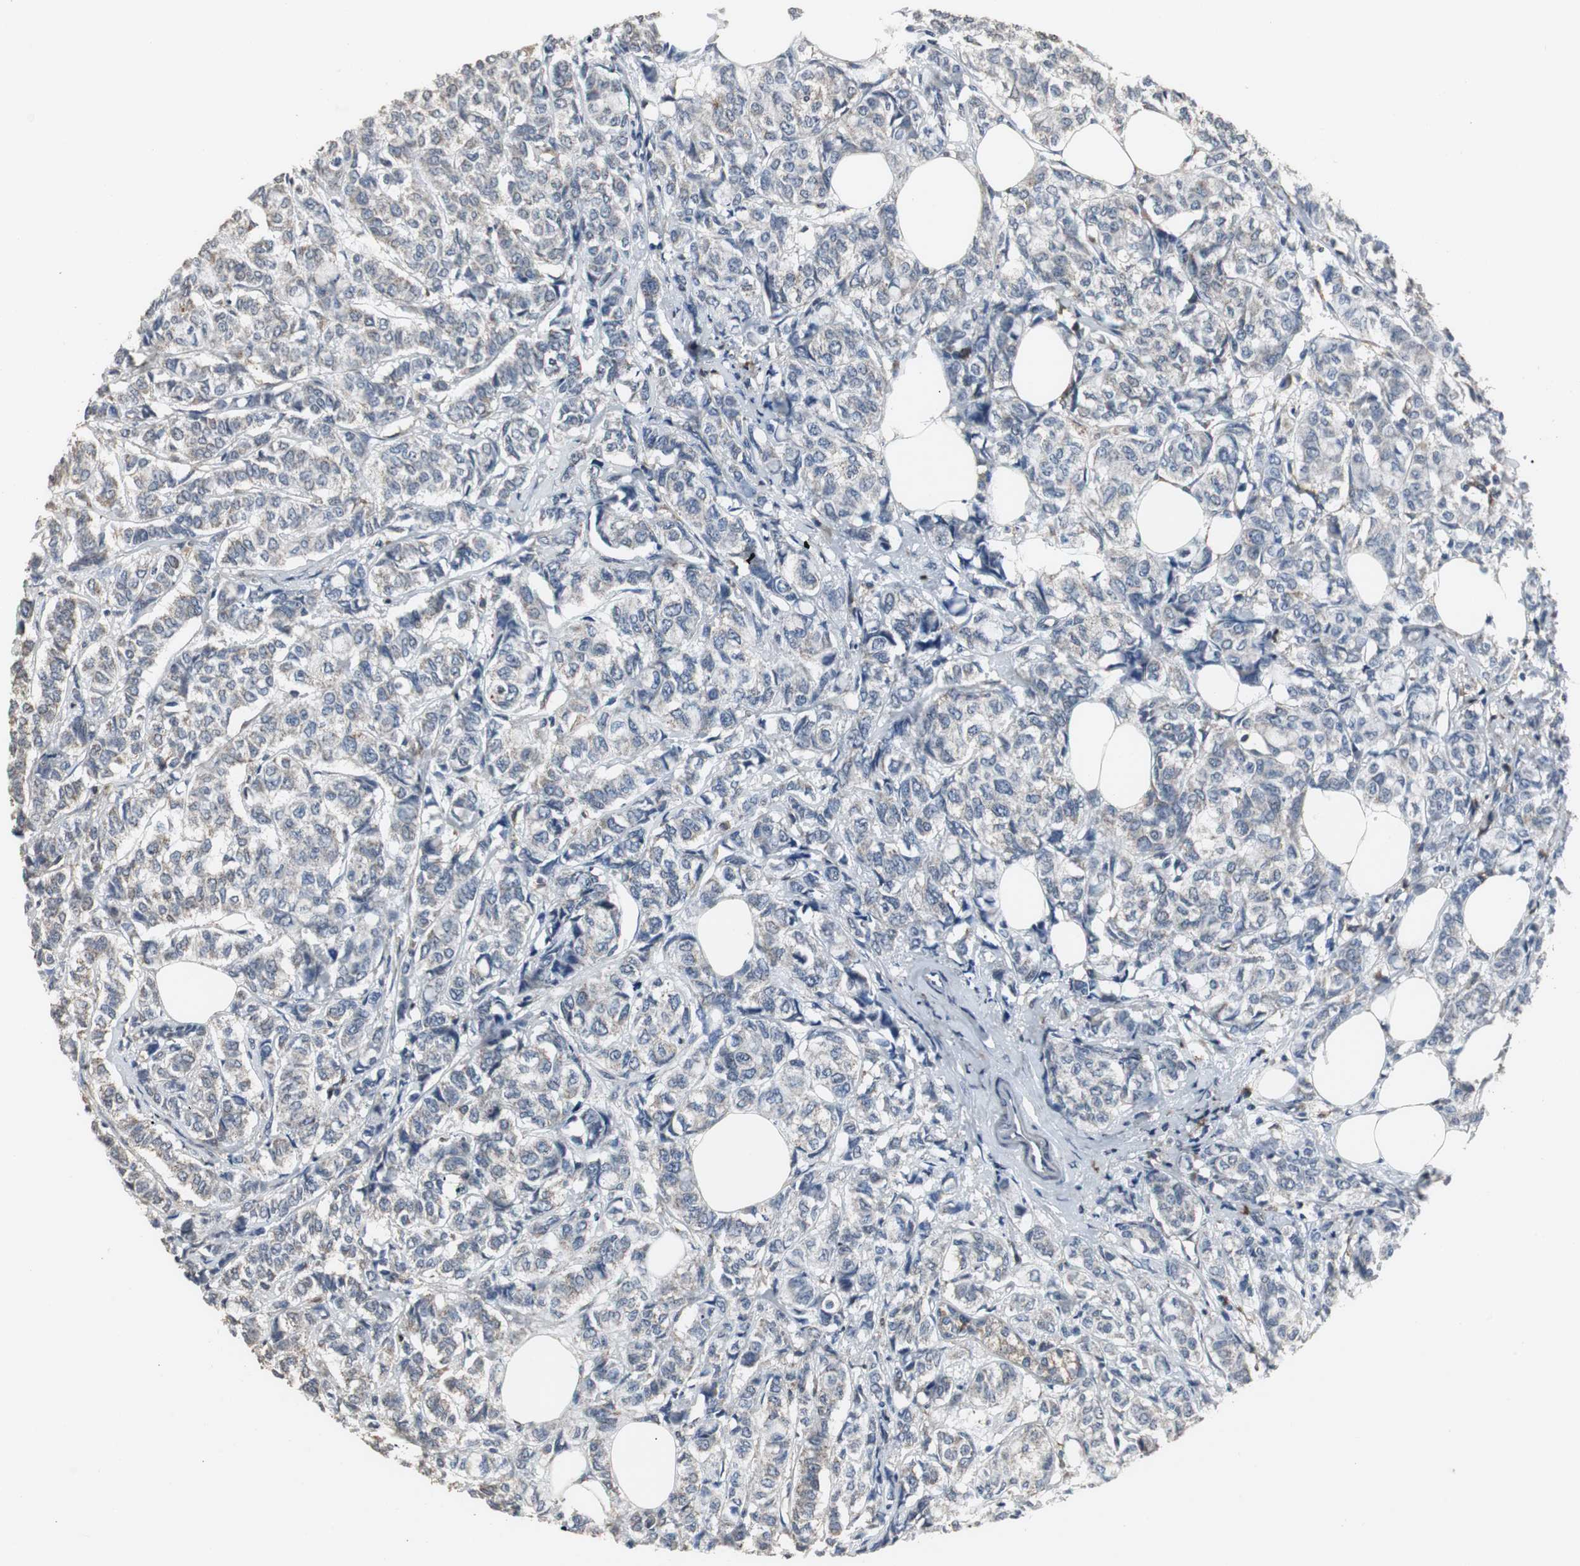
{"staining": {"intensity": "negative", "quantity": "none", "location": "none"}, "tissue": "breast cancer", "cell_type": "Tumor cells", "image_type": "cancer", "snomed": [{"axis": "morphology", "description": "Lobular carcinoma"}, {"axis": "topography", "description": "Breast"}], "caption": "There is no significant staining in tumor cells of breast lobular carcinoma. The staining was performed using DAB (3,3'-diaminobenzidine) to visualize the protein expression in brown, while the nuclei were stained in blue with hematoxylin (Magnification: 20x).", "gene": "NCF2", "patient": {"sex": "female", "age": 60}}